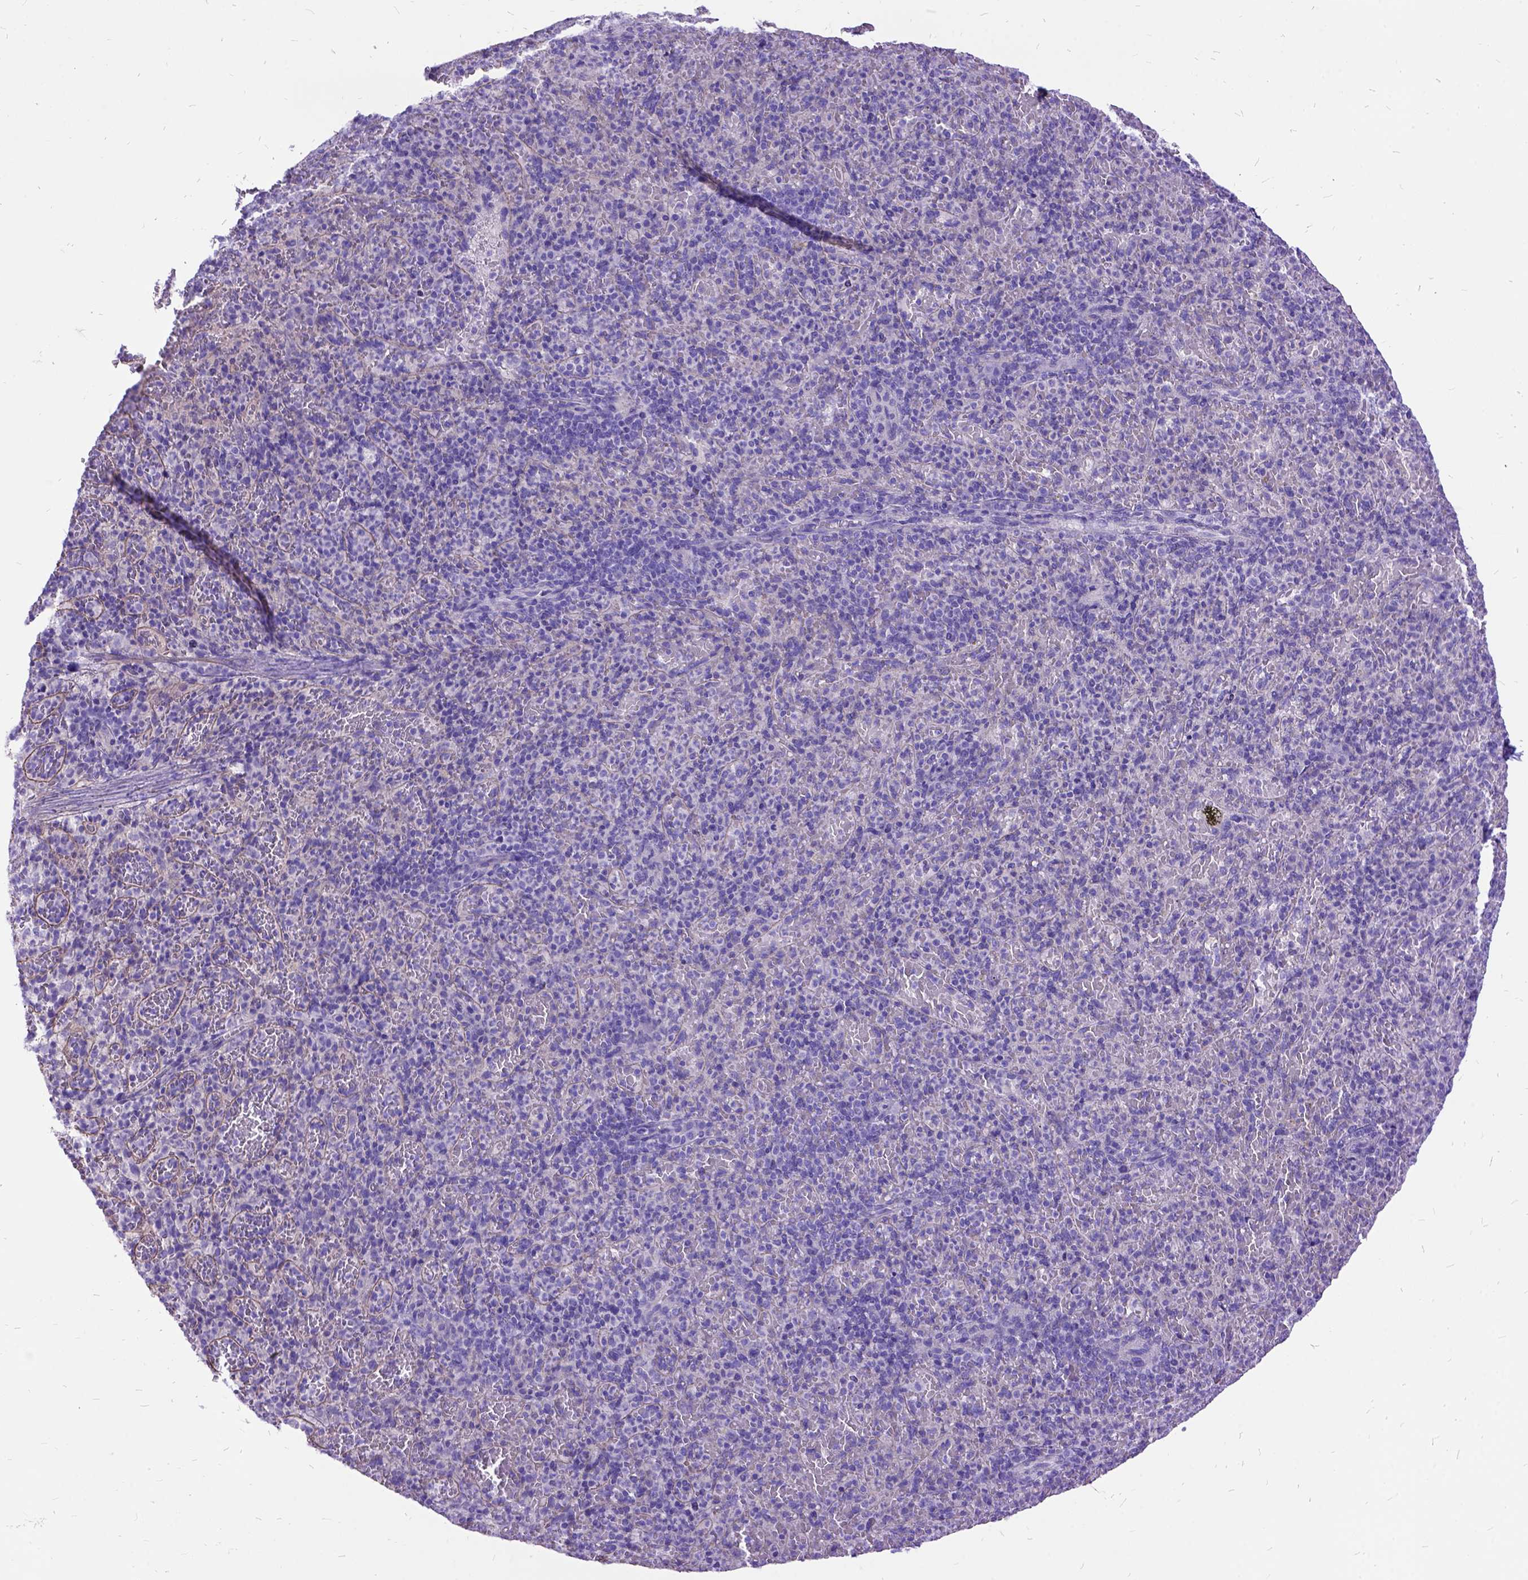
{"staining": {"intensity": "negative", "quantity": "none", "location": "none"}, "tissue": "spleen", "cell_type": "Cells in red pulp", "image_type": "normal", "snomed": [{"axis": "morphology", "description": "Normal tissue, NOS"}, {"axis": "topography", "description": "Spleen"}], "caption": "Photomicrograph shows no significant protein positivity in cells in red pulp of normal spleen. Nuclei are stained in blue.", "gene": "ARL9", "patient": {"sex": "female", "age": 74}}